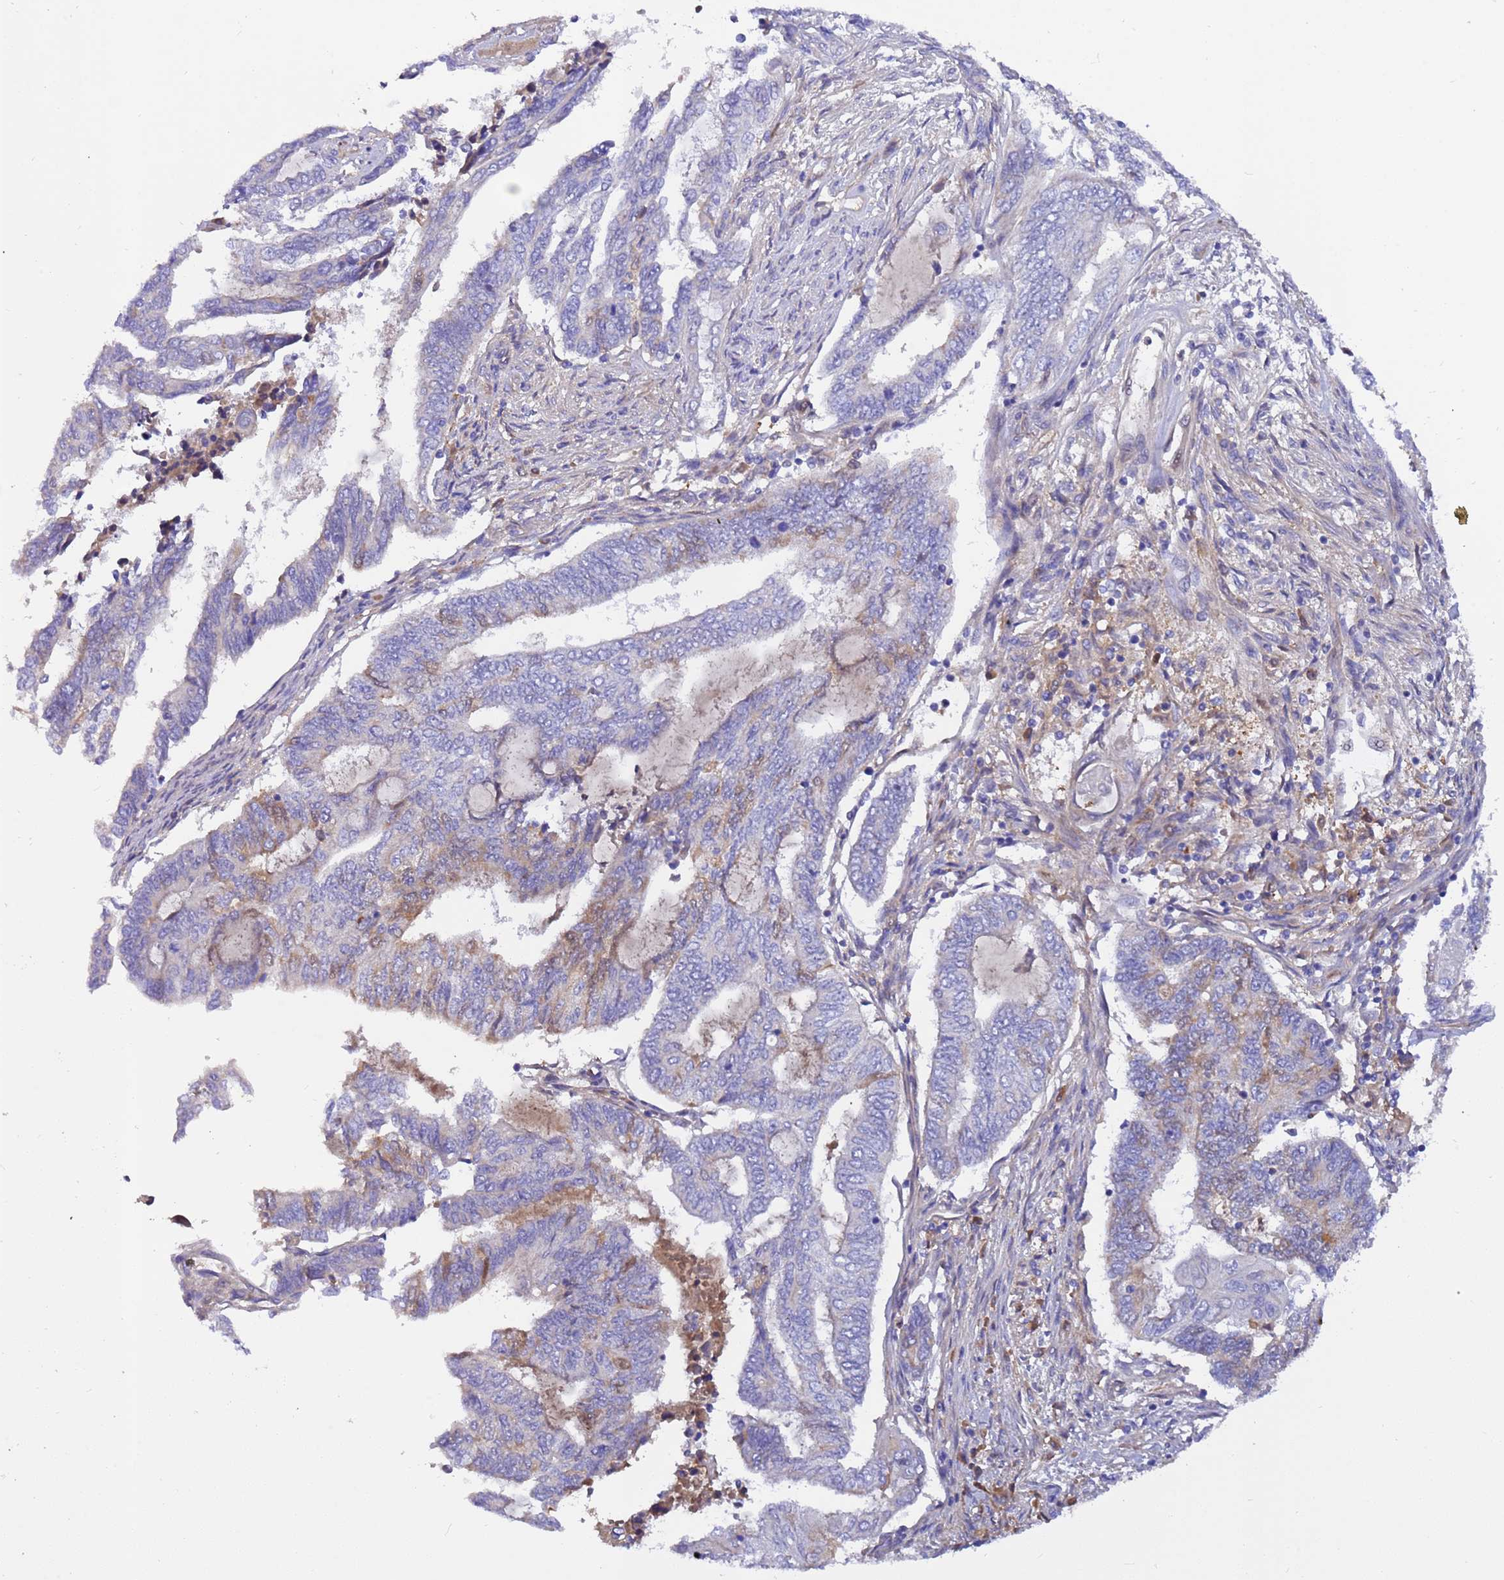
{"staining": {"intensity": "negative", "quantity": "none", "location": "none"}, "tissue": "endometrial cancer", "cell_type": "Tumor cells", "image_type": "cancer", "snomed": [{"axis": "morphology", "description": "Adenocarcinoma, NOS"}, {"axis": "topography", "description": "Uterus"}, {"axis": "topography", "description": "Endometrium"}], "caption": "High magnification brightfield microscopy of endometrial adenocarcinoma stained with DAB (3,3'-diaminobenzidine) (brown) and counterstained with hematoxylin (blue): tumor cells show no significant staining. The staining is performed using DAB brown chromogen with nuclei counter-stained in using hematoxylin.", "gene": "FOXRED1", "patient": {"sex": "female", "age": 70}}